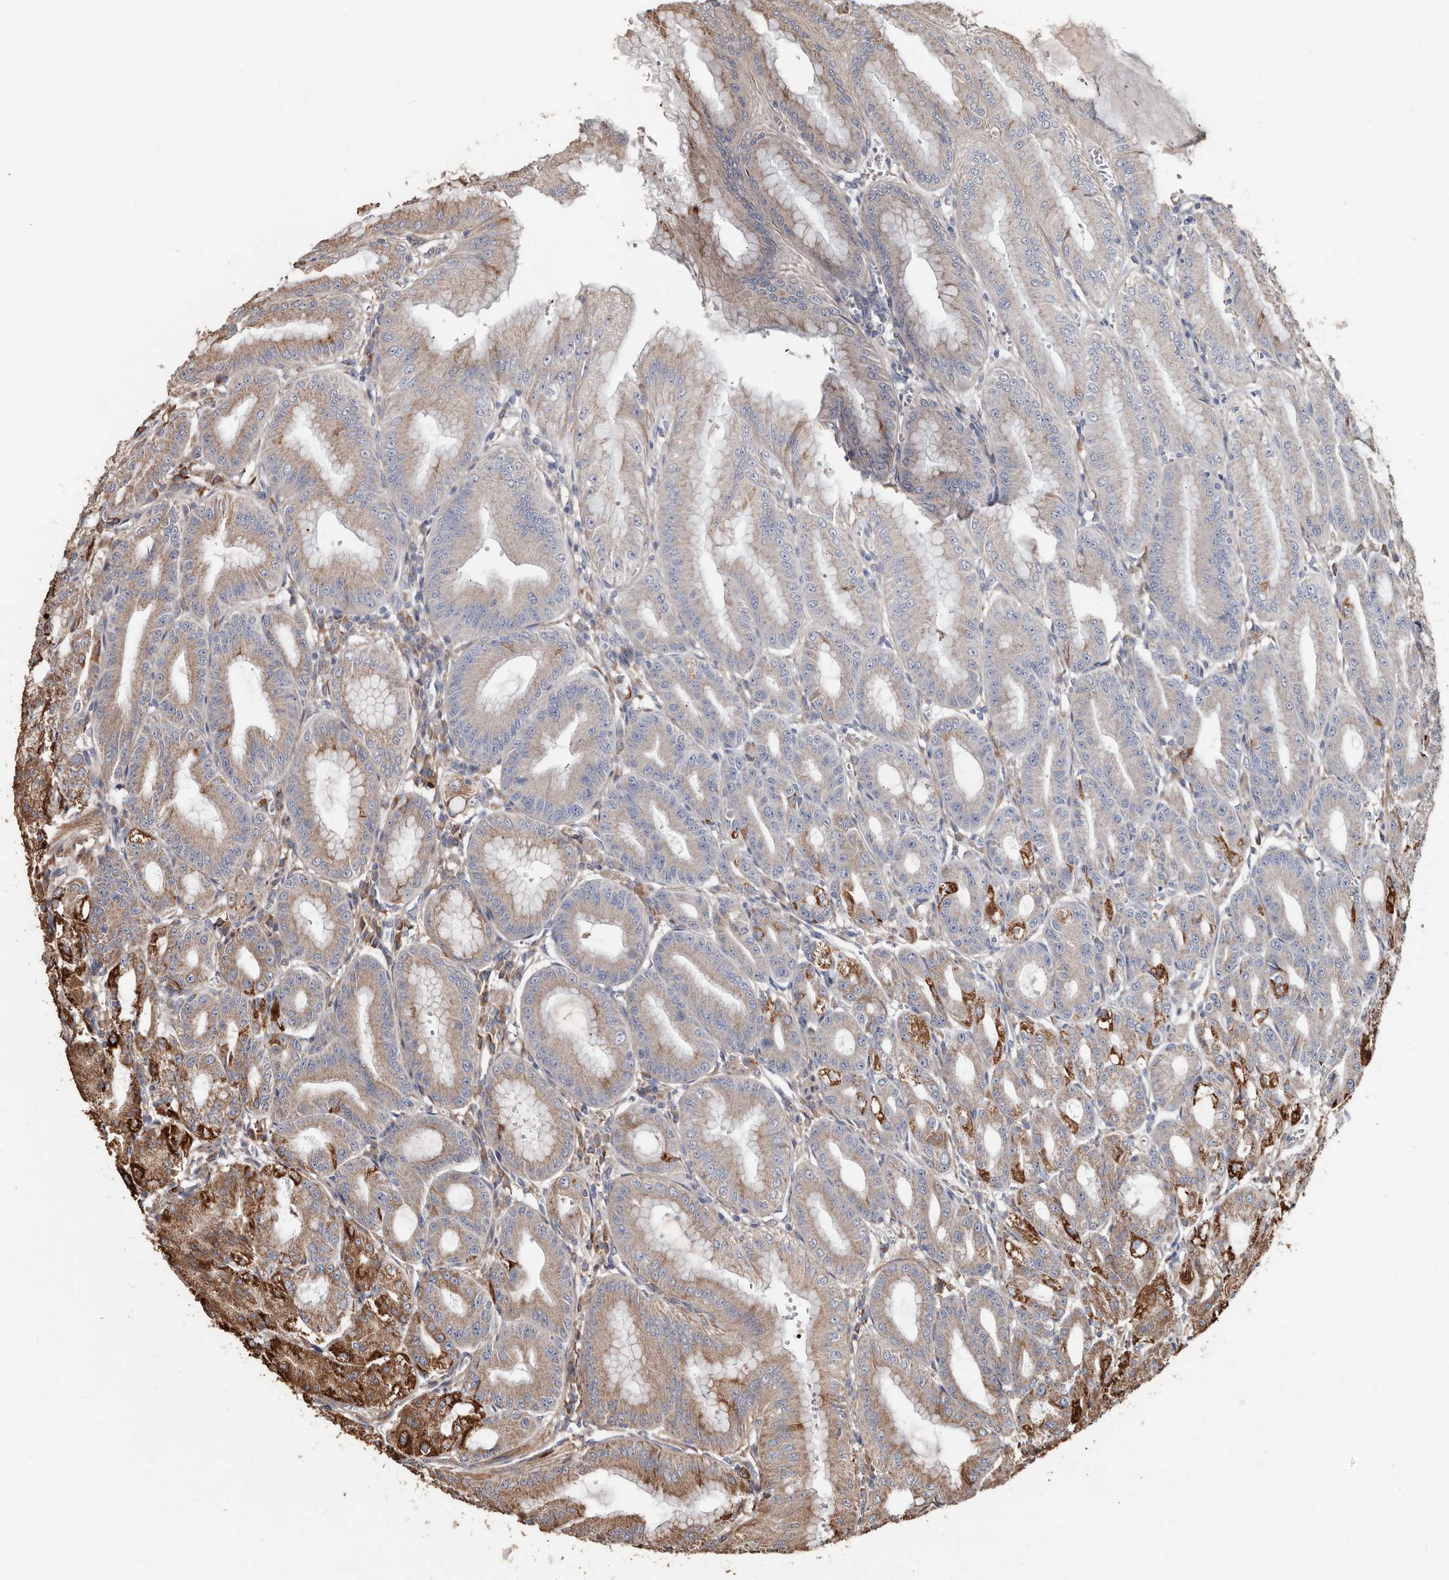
{"staining": {"intensity": "moderate", "quantity": ">75%", "location": "cytoplasmic/membranous"}, "tissue": "stomach", "cell_type": "Glandular cells", "image_type": "normal", "snomed": [{"axis": "morphology", "description": "Normal tissue, NOS"}, {"axis": "topography", "description": "Stomach, lower"}], "caption": "Immunohistochemistry staining of unremarkable stomach, which shows medium levels of moderate cytoplasmic/membranous positivity in approximately >75% of glandular cells indicating moderate cytoplasmic/membranous protein expression. The staining was performed using DAB (3,3'-diaminobenzidine) (brown) for protein detection and nuclei were counterstained in hematoxylin (blue).", "gene": "OSGIN2", "patient": {"sex": "male", "age": 71}}